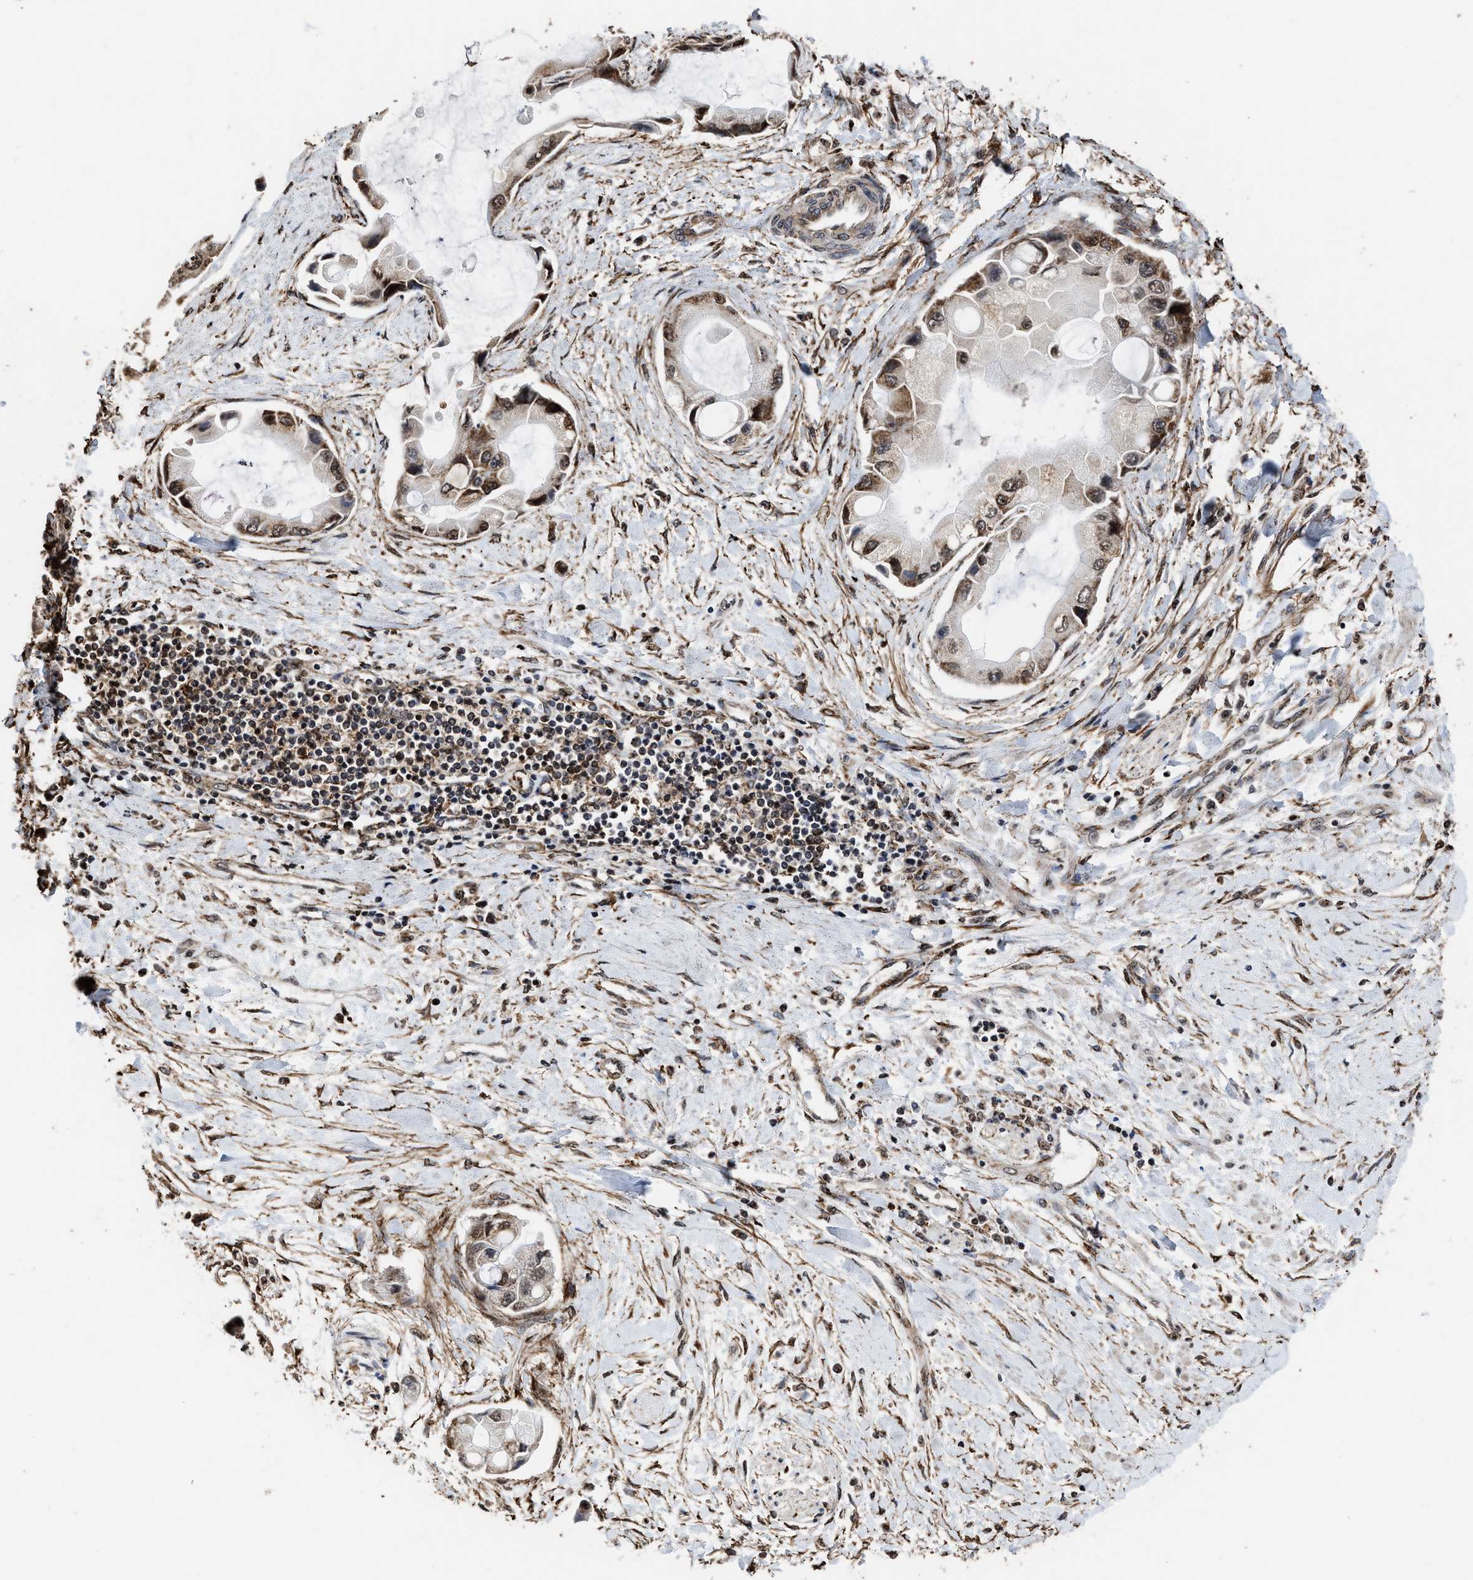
{"staining": {"intensity": "moderate", "quantity": ">75%", "location": "cytoplasmic/membranous,nuclear"}, "tissue": "liver cancer", "cell_type": "Tumor cells", "image_type": "cancer", "snomed": [{"axis": "morphology", "description": "Cholangiocarcinoma"}, {"axis": "topography", "description": "Liver"}], "caption": "Human liver cancer stained for a protein (brown) displays moderate cytoplasmic/membranous and nuclear positive positivity in about >75% of tumor cells.", "gene": "SEPTIN2", "patient": {"sex": "male", "age": 50}}